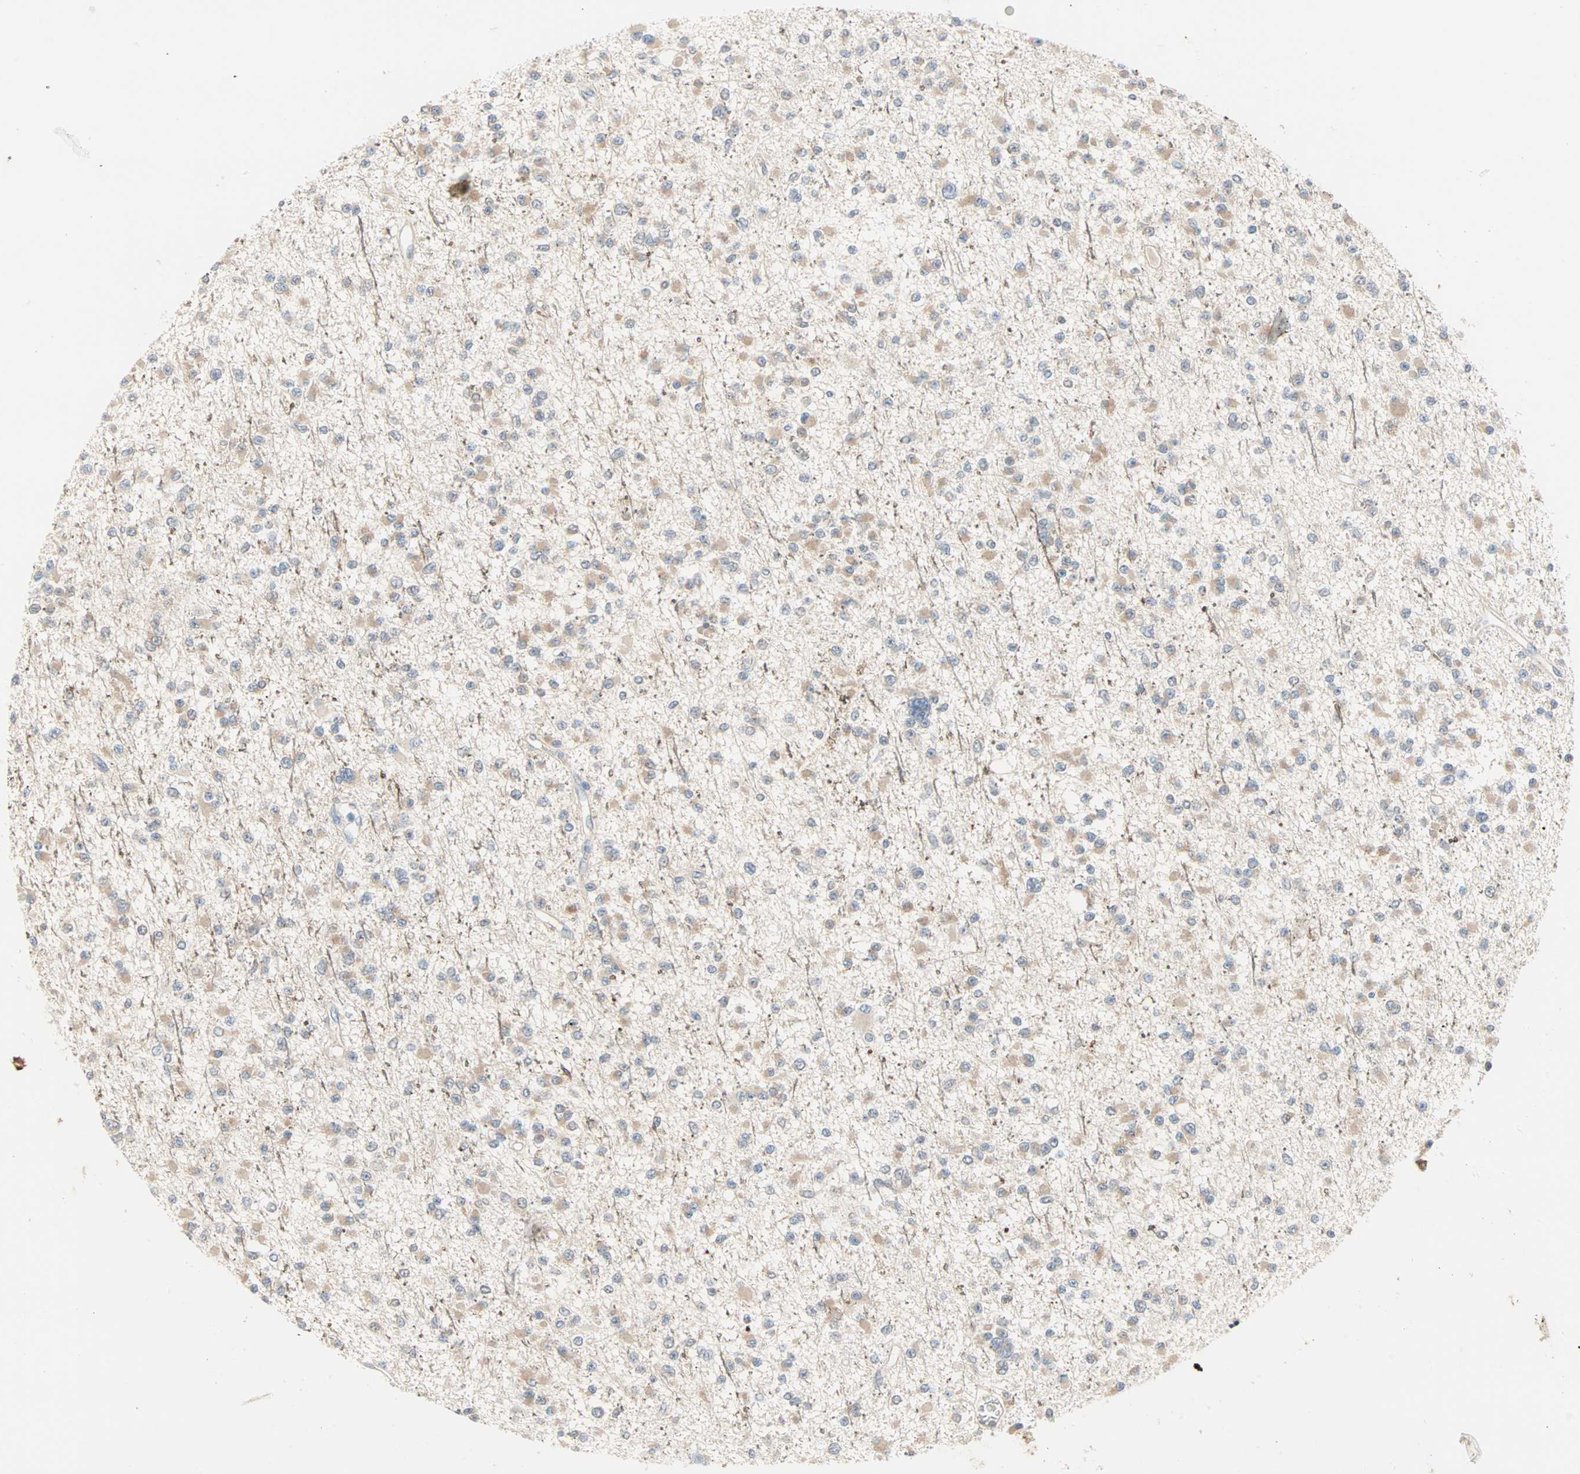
{"staining": {"intensity": "weak", "quantity": ">75%", "location": "cytoplasmic/membranous"}, "tissue": "glioma", "cell_type": "Tumor cells", "image_type": "cancer", "snomed": [{"axis": "morphology", "description": "Glioma, malignant, Low grade"}, {"axis": "topography", "description": "Brain"}], "caption": "Glioma stained with a protein marker shows weak staining in tumor cells.", "gene": "MPI", "patient": {"sex": "female", "age": 22}}